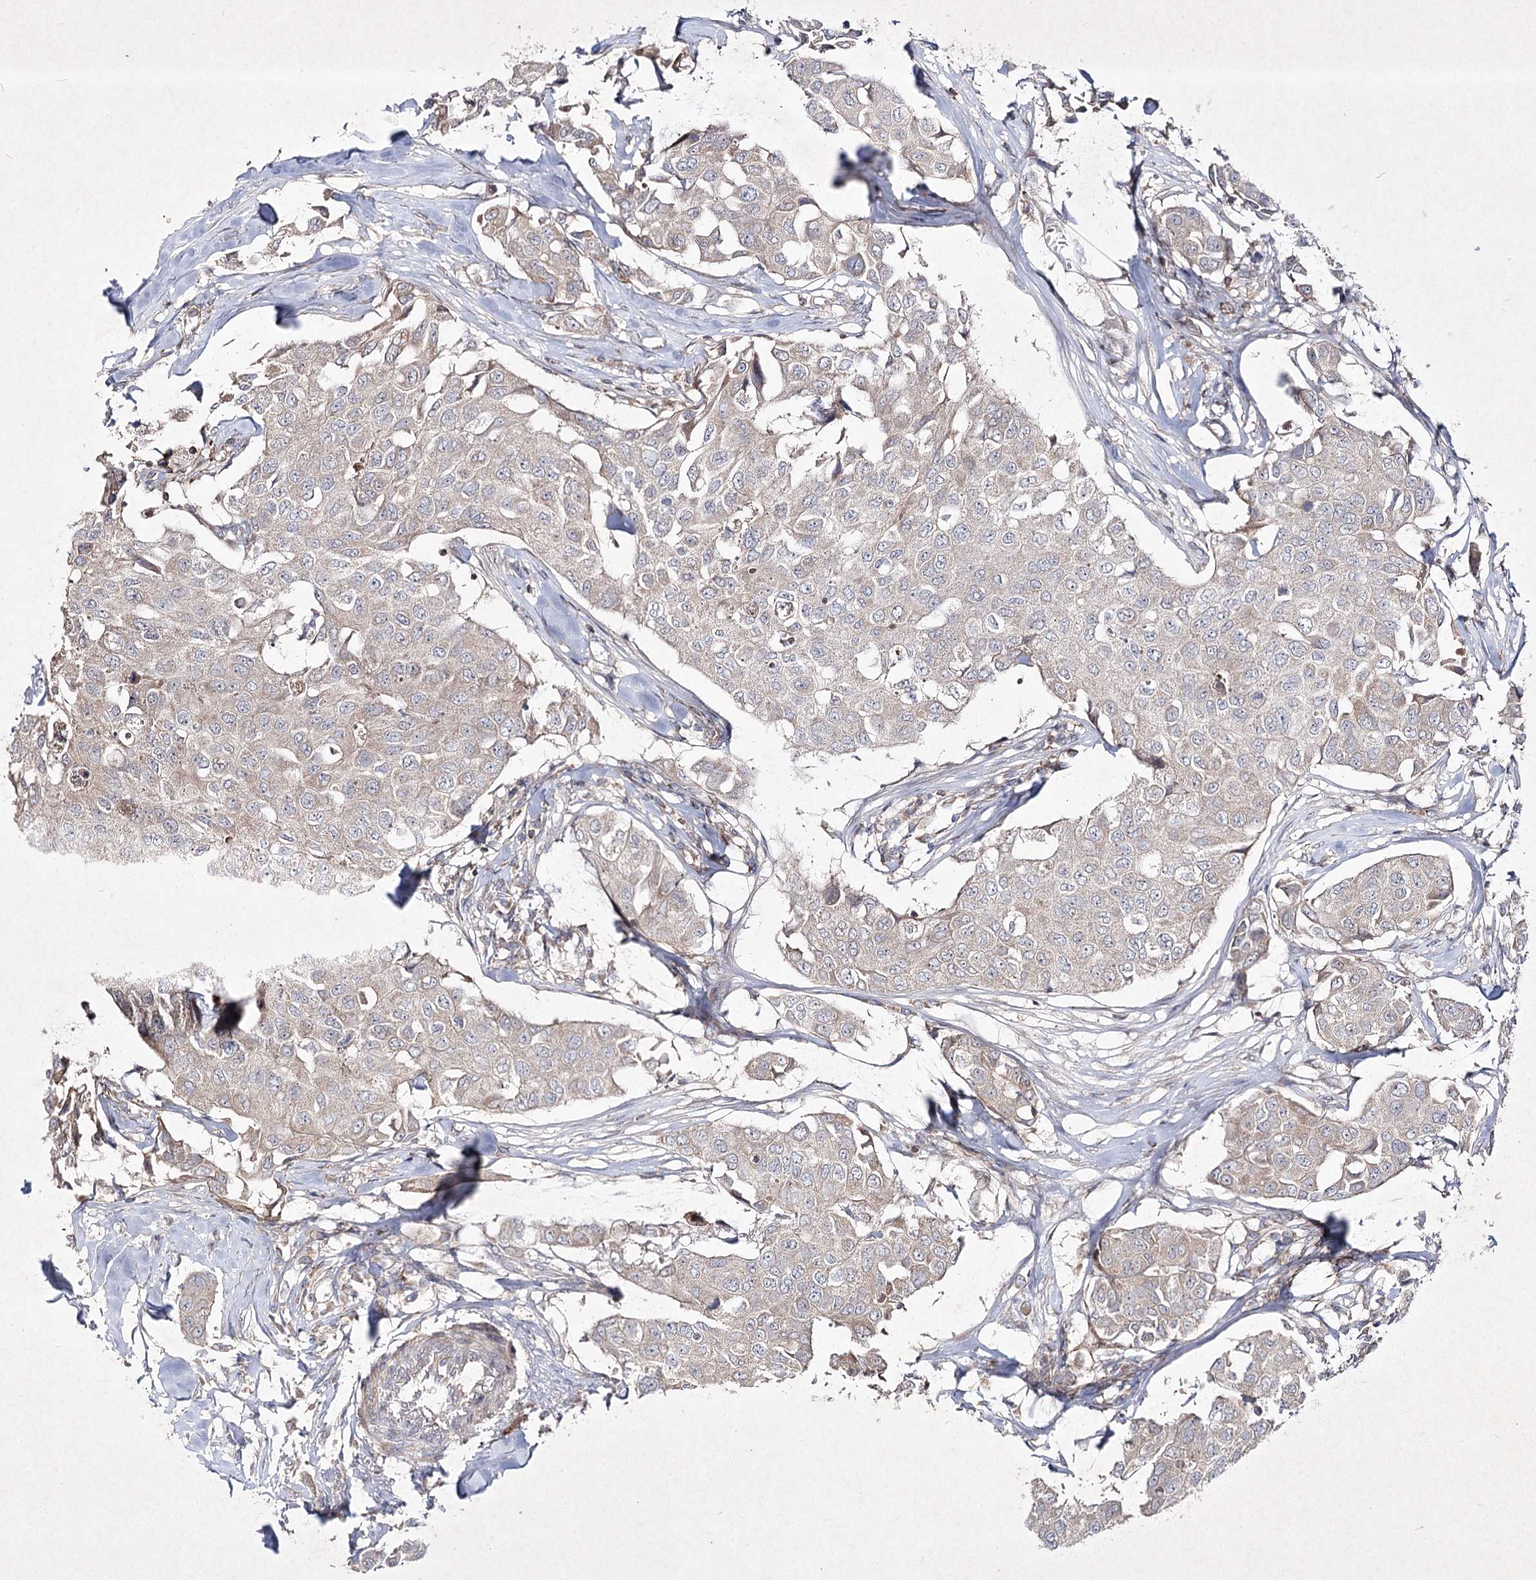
{"staining": {"intensity": "weak", "quantity": "<25%", "location": "cytoplasmic/membranous"}, "tissue": "breast cancer", "cell_type": "Tumor cells", "image_type": "cancer", "snomed": [{"axis": "morphology", "description": "Duct carcinoma"}, {"axis": "topography", "description": "Breast"}], "caption": "There is no significant staining in tumor cells of breast cancer. (DAB (3,3'-diaminobenzidine) IHC with hematoxylin counter stain).", "gene": "CIB2", "patient": {"sex": "female", "age": 80}}